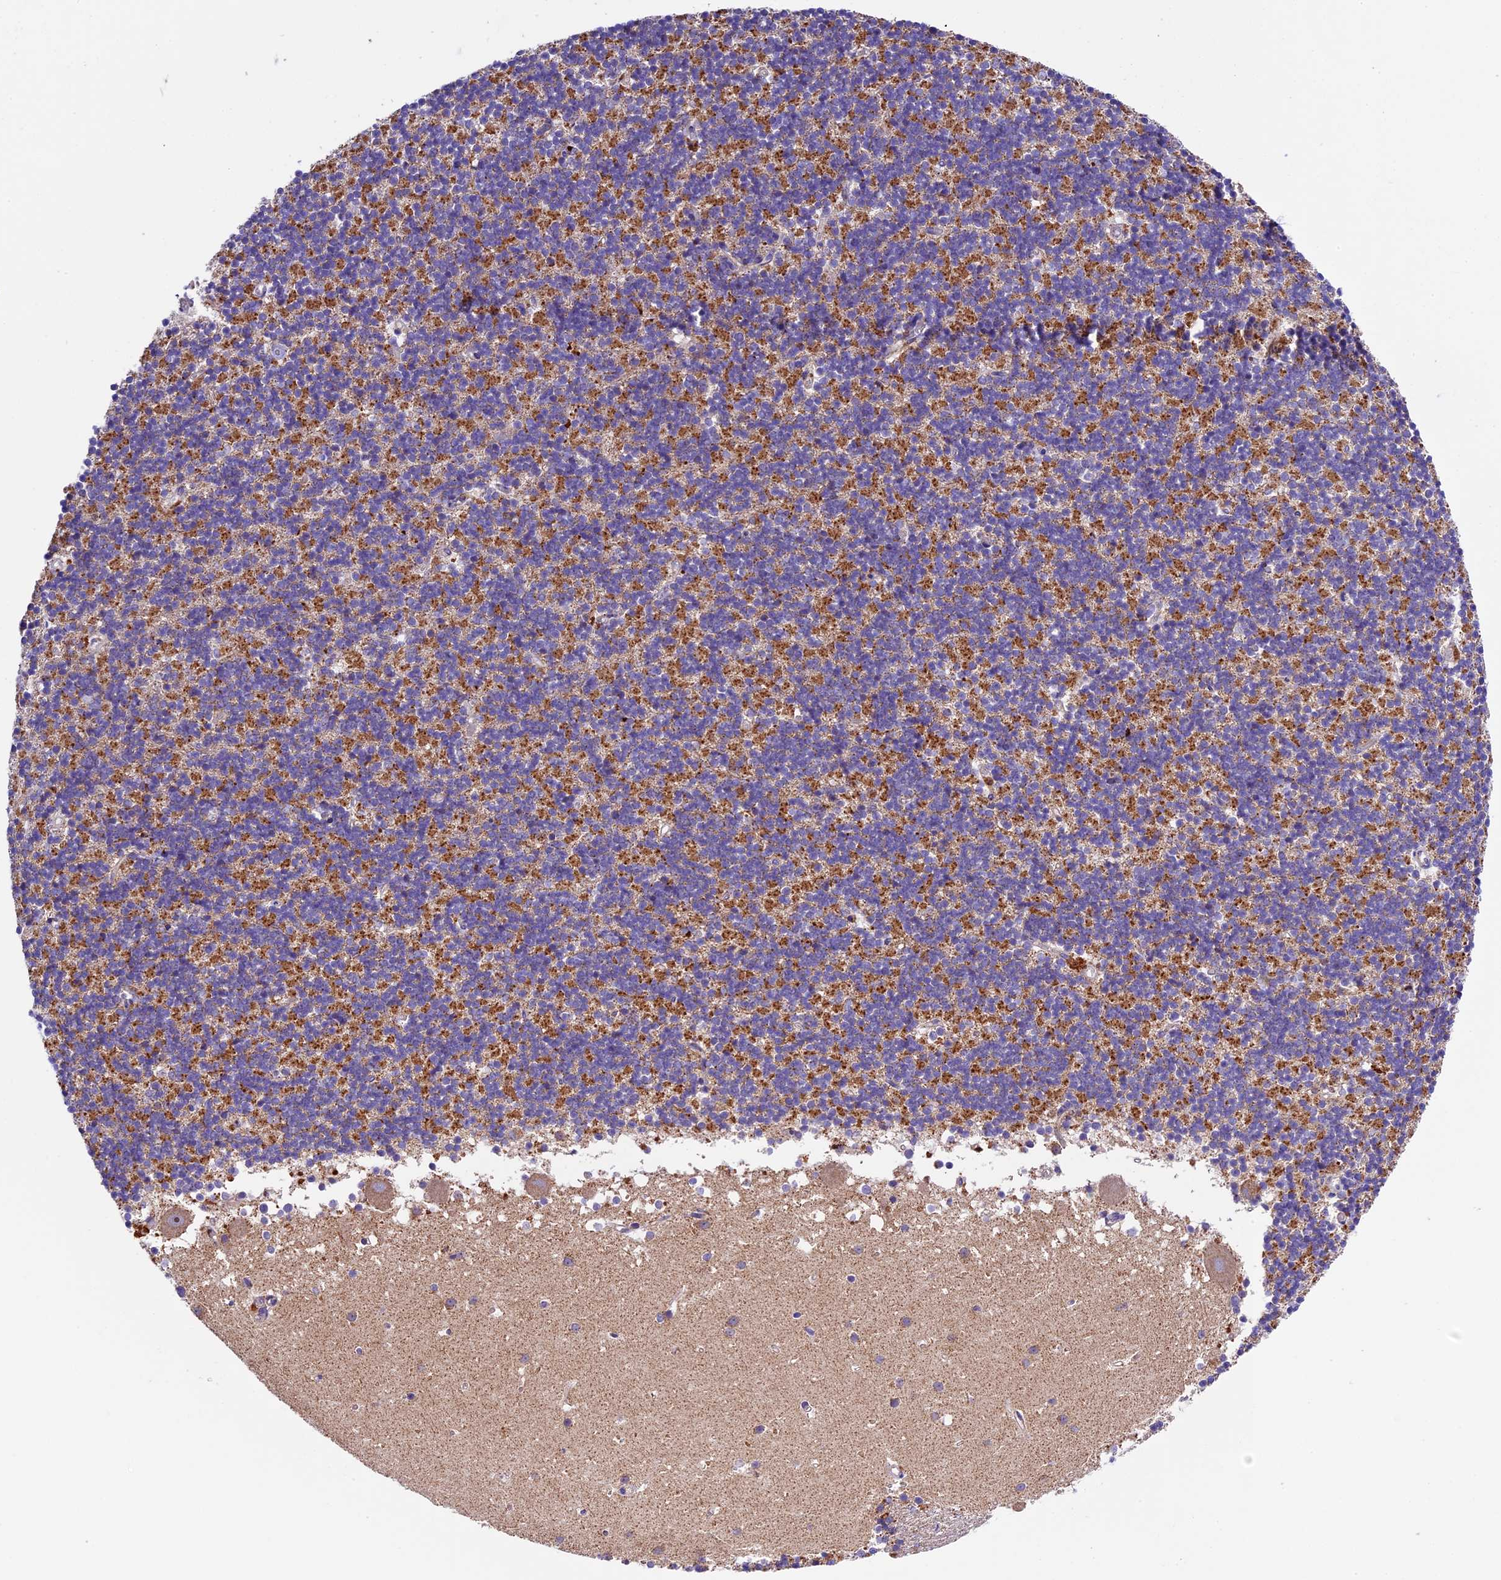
{"staining": {"intensity": "moderate", "quantity": "25%-75%", "location": "cytoplasmic/membranous"}, "tissue": "cerebellum", "cell_type": "Cells in granular layer", "image_type": "normal", "snomed": [{"axis": "morphology", "description": "Normal tissue, NOS"}, {"axis": "topography", "description": "Cerebellum"}], "caption": "A medium amount of moderate cytoplasmic/membranous expression is seen in about 25%-75% of cells in granular layer in unremarkable cerebellum.", "gene": "METTL22", "patient": {"sex": "male", "age": 54}}